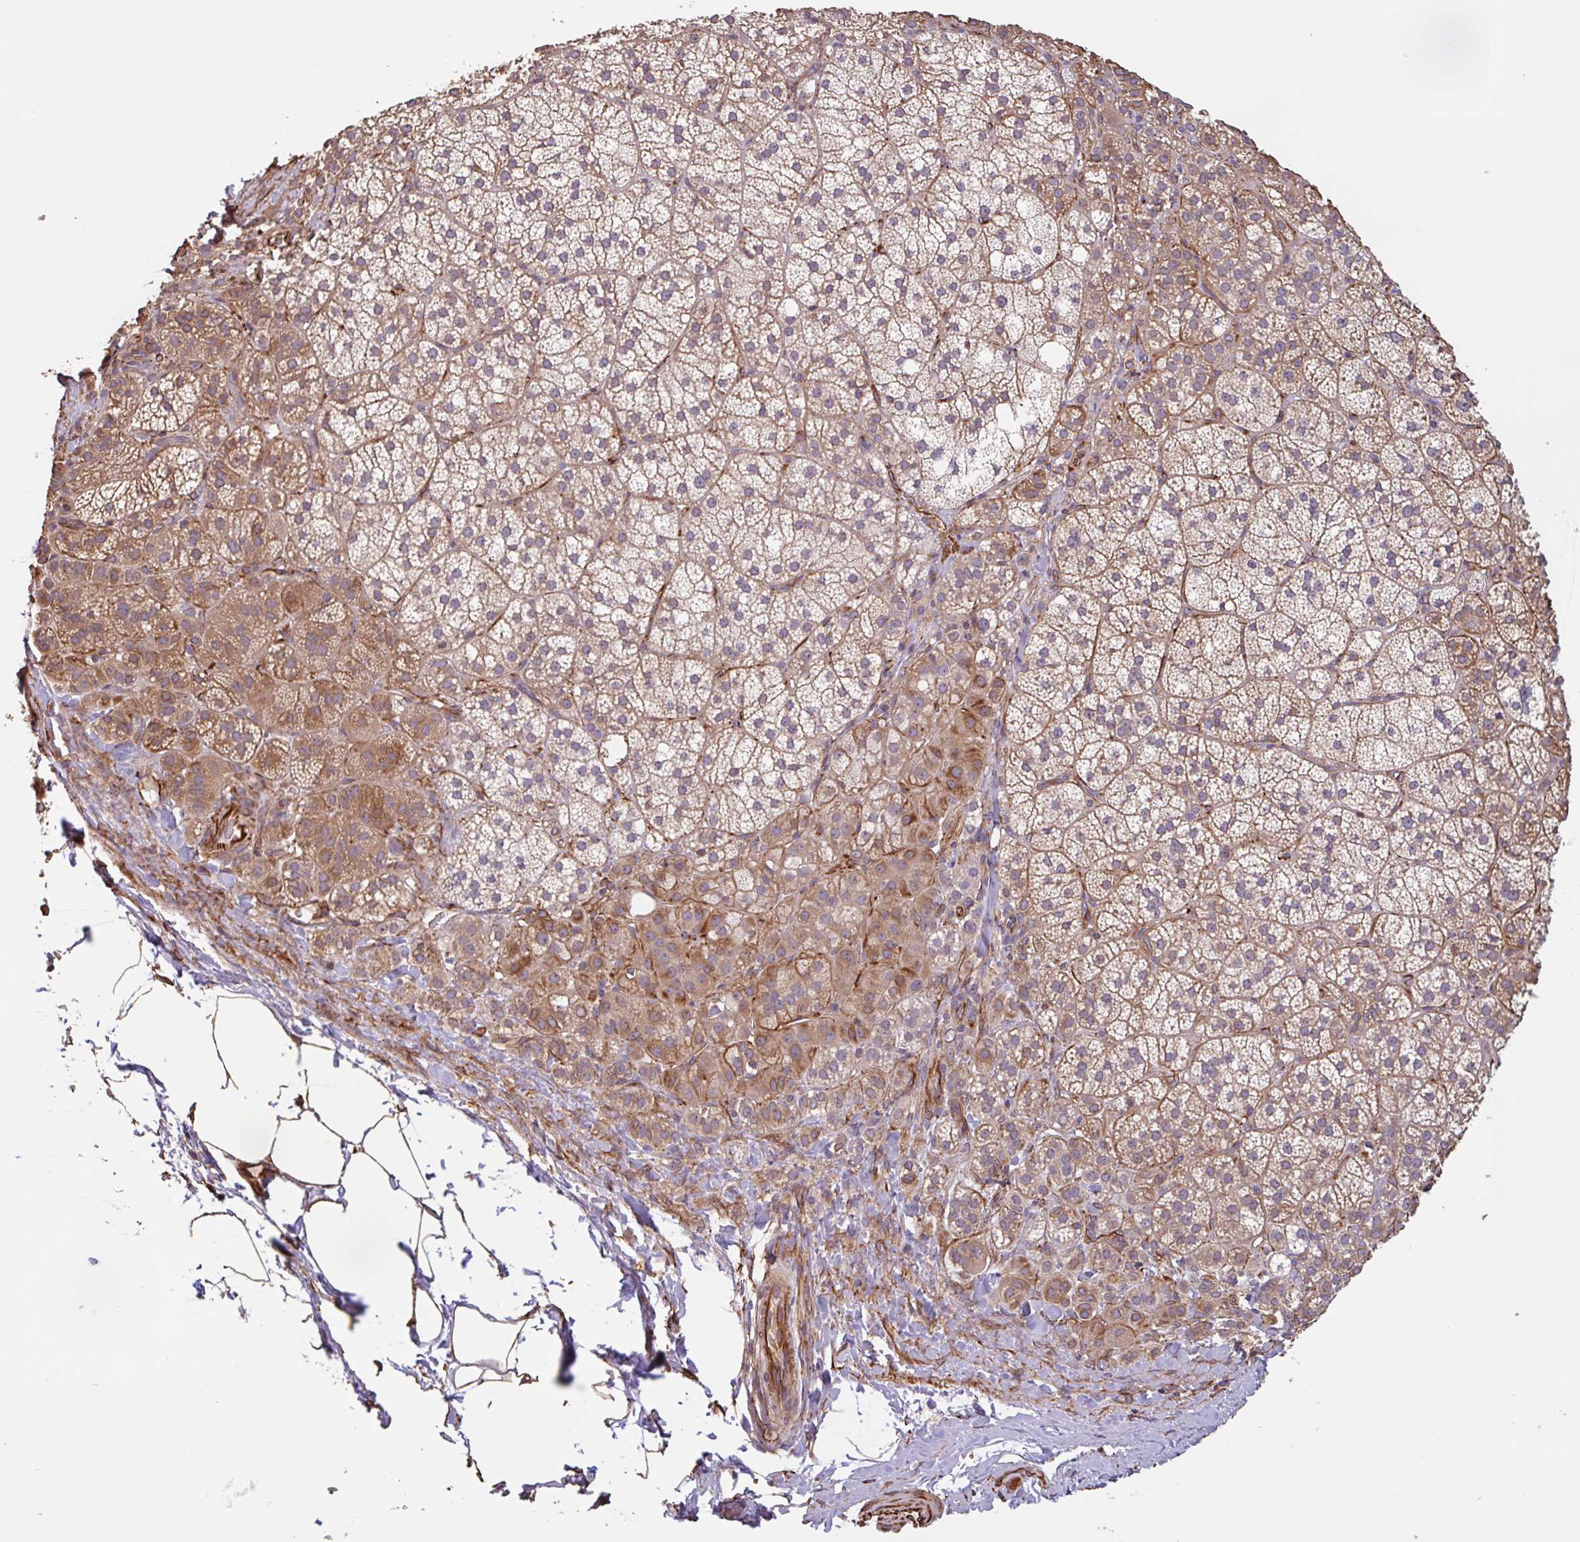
{"staining": {"intensity": "strong", "quantity": ">75%", "location": "cytoplasmic/membranous"}, "tissue": "adrenal gland", "cell_type": "Glandular cells", "image_type": "normal", "snomed": [{"axis": "morphology", "description": "Normal tissue, NOS"}, {"axis": "topography", "description": "Adrenal gland"}], "caption": "DAB immunohistochemical staining of unremarkable adrenal gland exhibits strong cytoplasmic/membranous protein expression in approximately >75% of glandular cells. (DAB (3,3'-diaminobenzidine) = brown stain, brightfield microscopy at high magnification).", "gene": "ZNF790", "patient": {"sex": "female", "age": 60}}